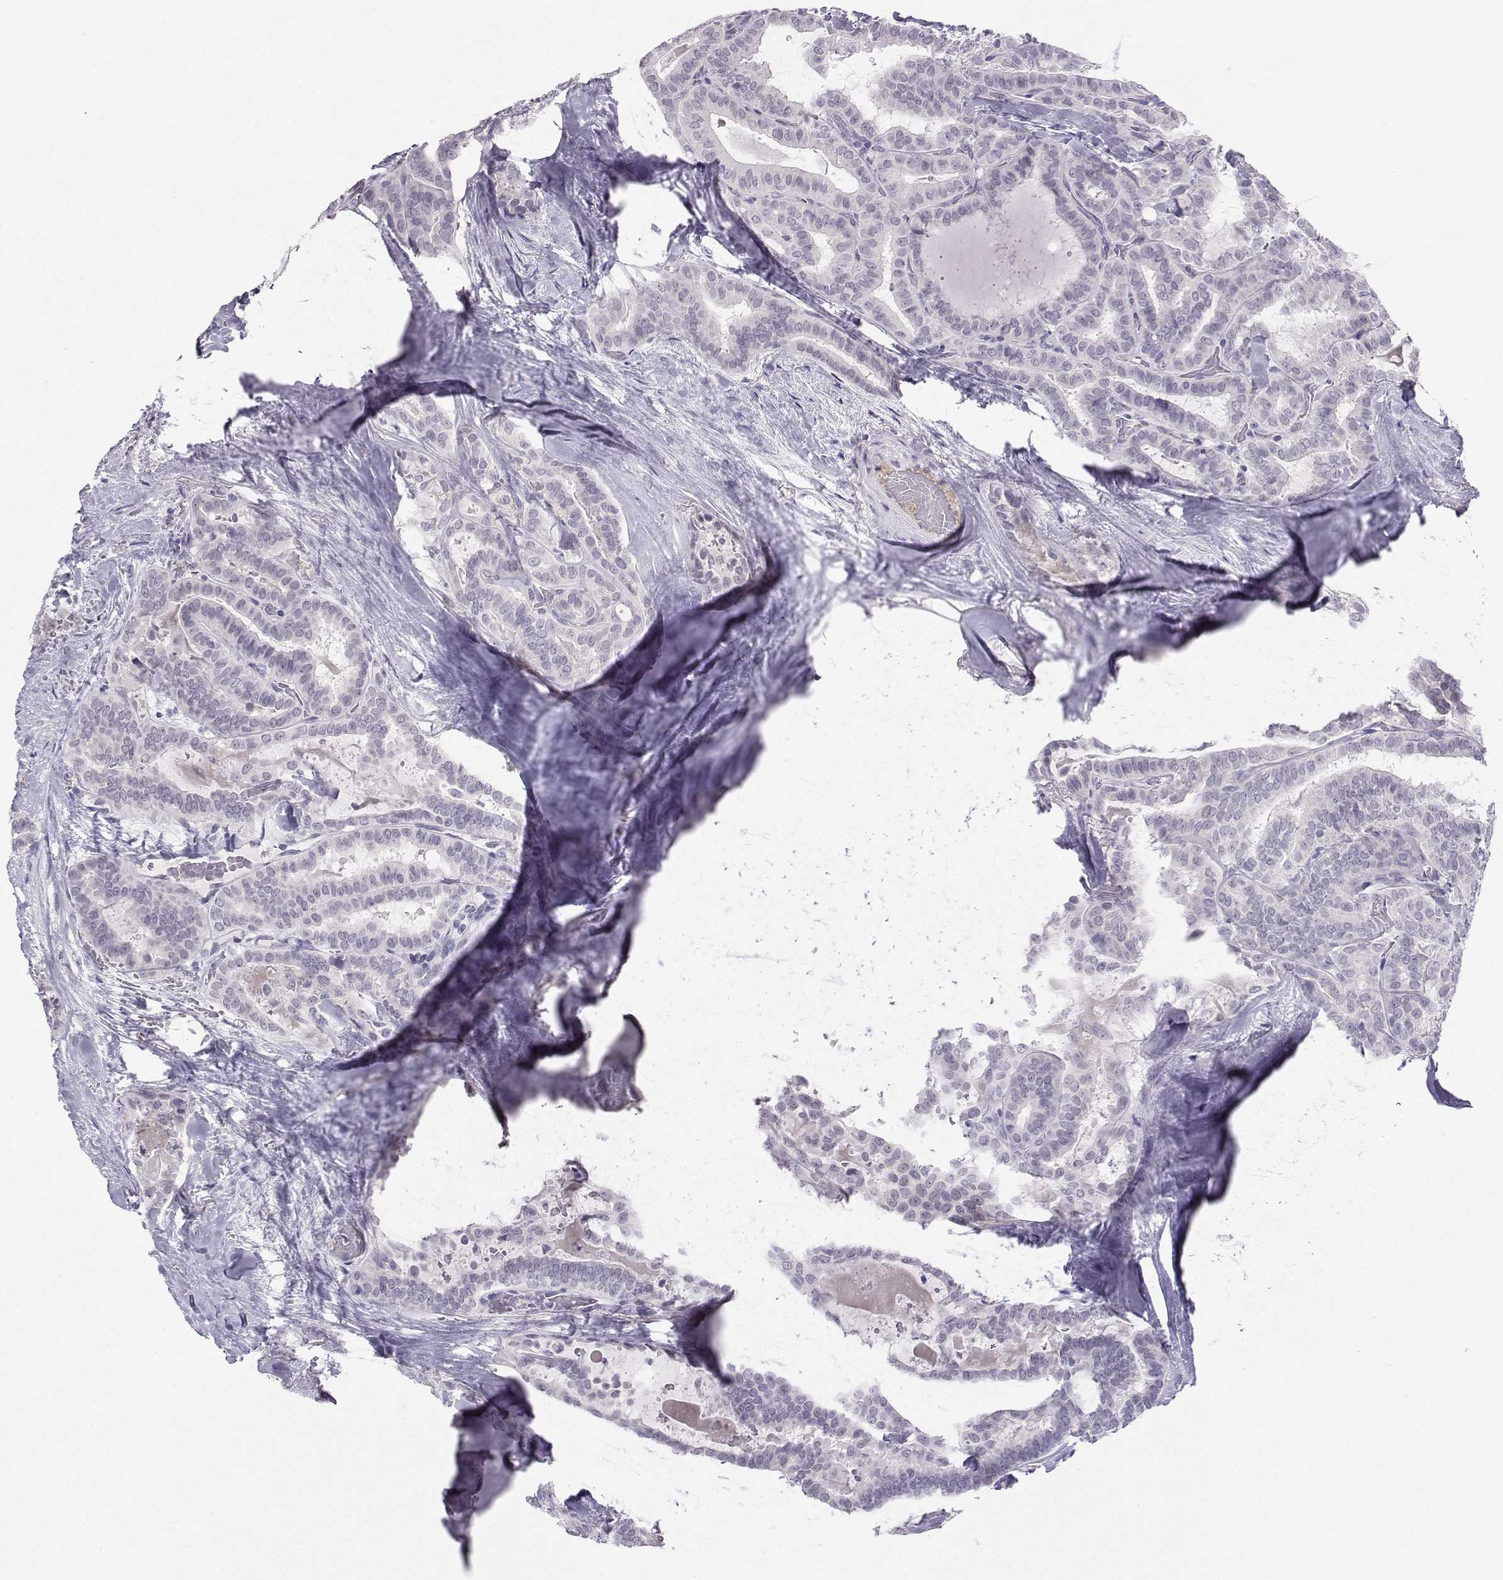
{"staining": {"intensity": "negative", "quantity": "none", "location": "none"}, "tissue": "thyroid cancer", "cell_type": "Tumor cells", "image_type": "cancer", "snomed": [{"axis": "morphology", "description": "Papillary adenocarcinoma, NOS"}, {"axis": "topography", "description": "Thyroid gland"}], "caption": "An immunohistochemistry histopathology image of thyroid cancer (papillary adenocarcinoma) is shown. There is no staining in tumor cells of thyroid cancer (papillary adenocarcinoma). Nuclei are stained in blue.", "gene": "LHX1", "patient": {"sex": "female", "age": 39}}